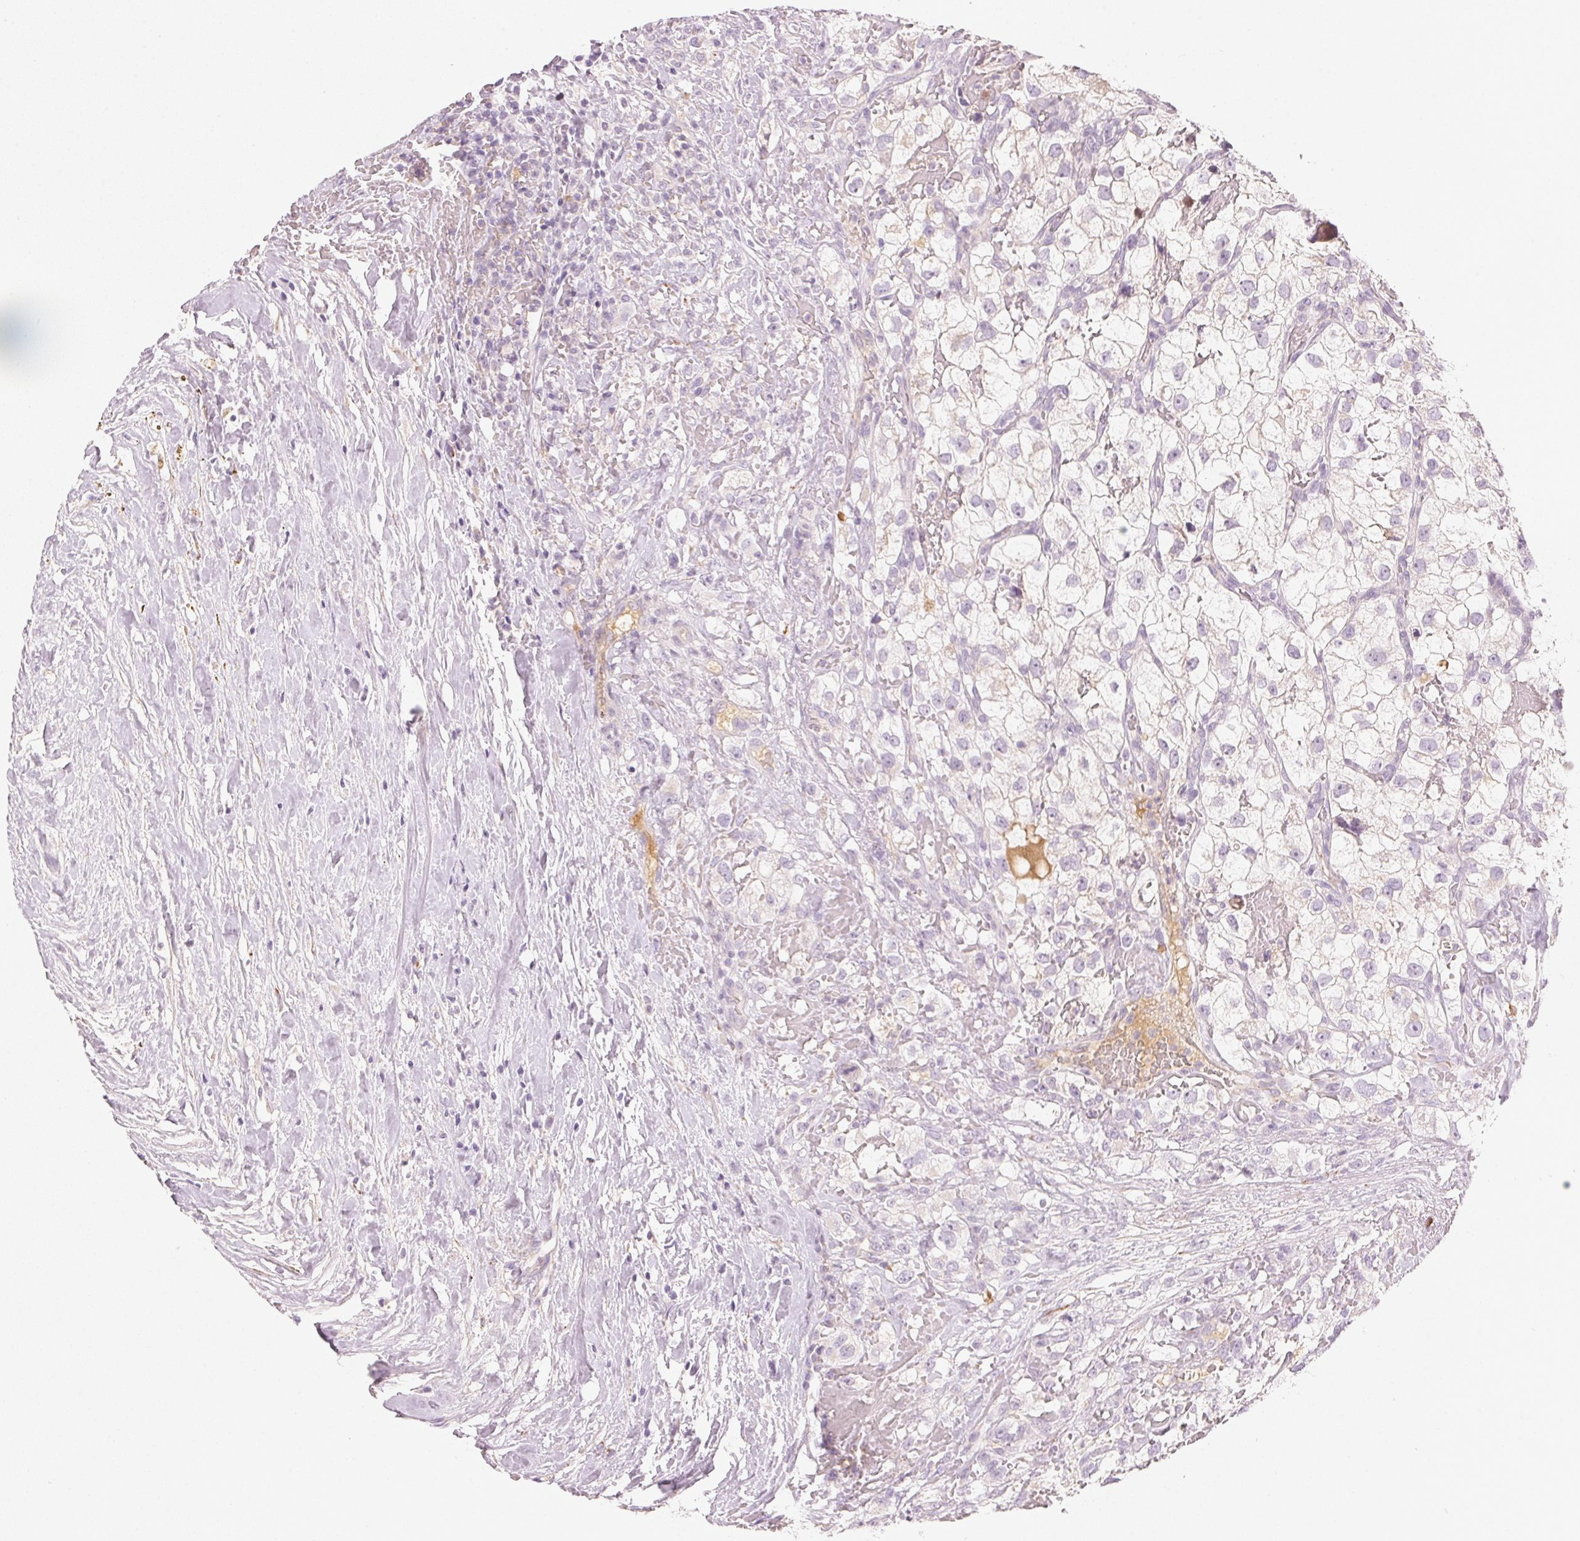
{"staining": {"intensity": "negative", "quantity": "none", "location": "none"}, "tissue": "renal cancer", "cell_type": "Tumor cells", "image_type": "cancer", "snomed": [{"axis": "morphology", "description": "Adenocarcinoma, NOS"}, {"axis": "topography", "description": "Kidney"}], "caption": "Human renal cancer stained for a protein using immunohistochemistry exhibits no staining in tumor cells.", "gene": "RMDN2", "patient": {"sex": "male", "age": 59}}